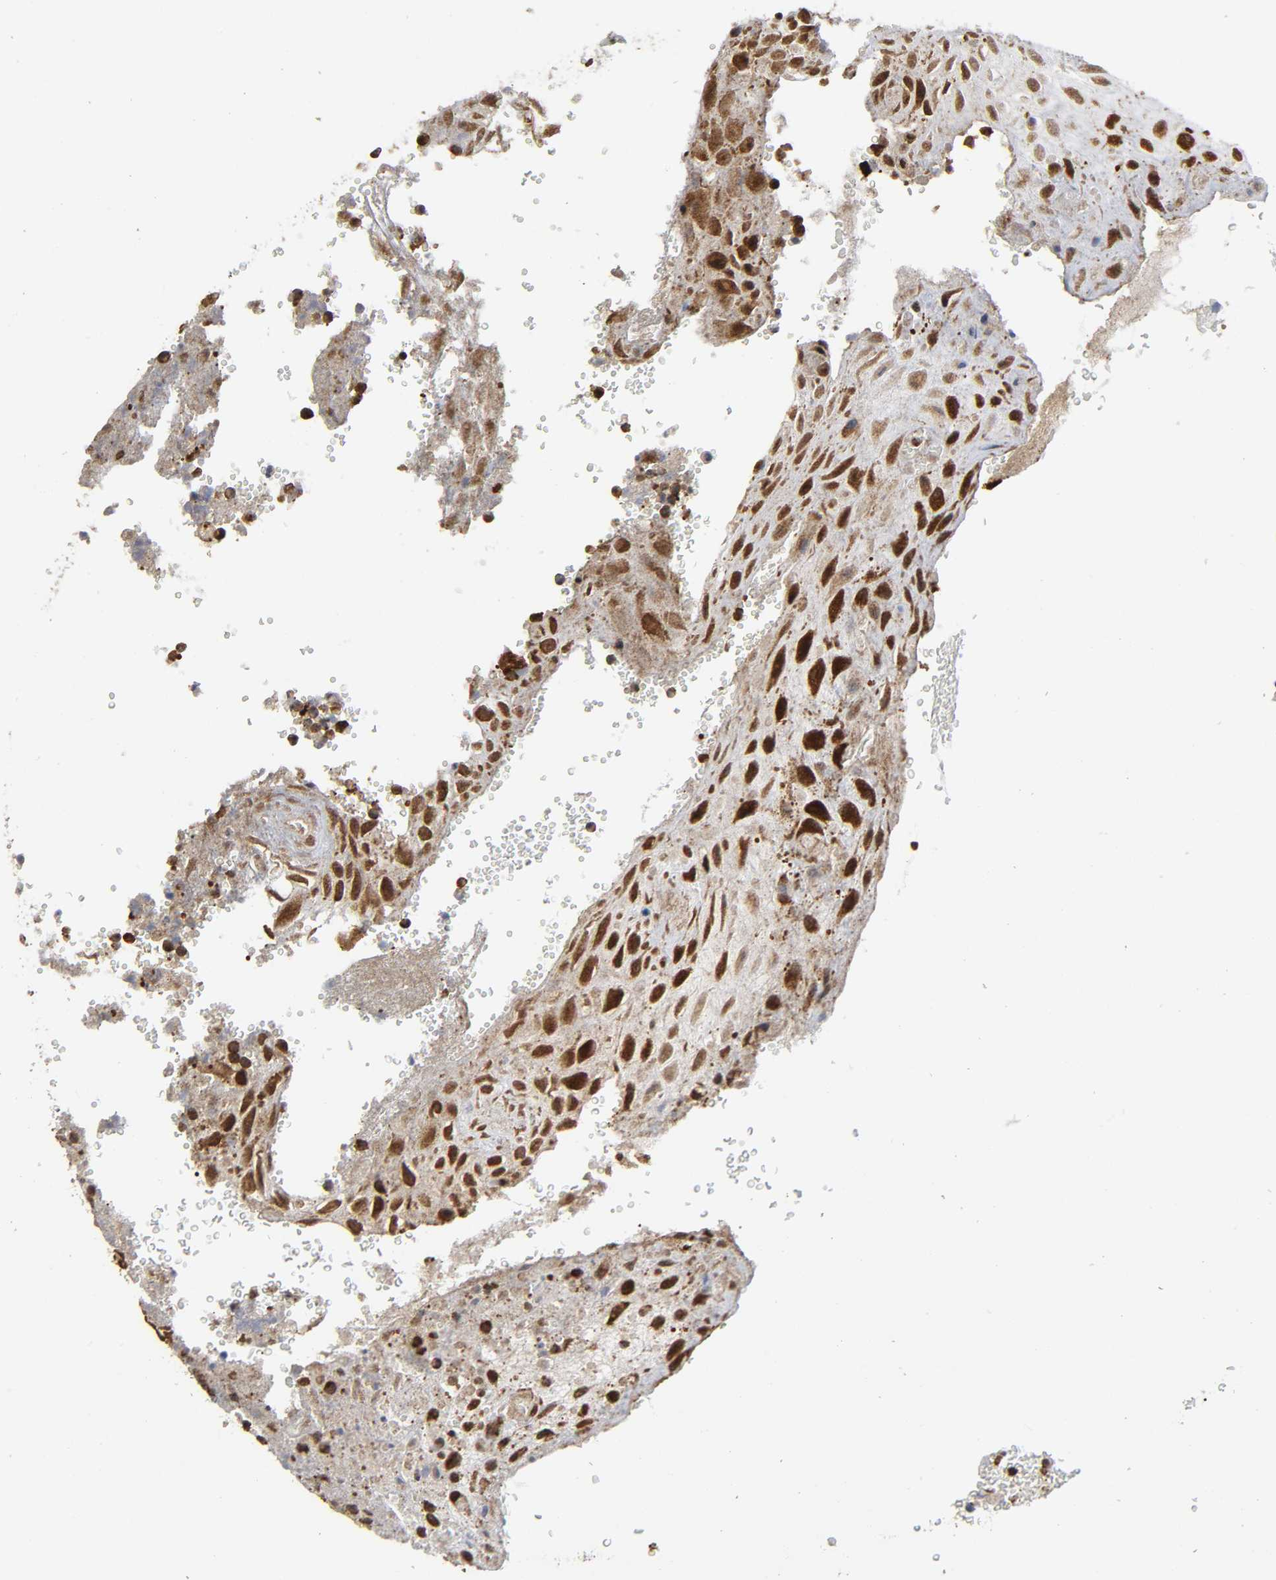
{"staining": {"intensity": "strong", "quantity": ">75%", "location": "cytoplasmic/membranous"}, "tissue": "placenta", "cell_type": "Trophoblastic cells", "image_type": "normal", "snomed": [{"axis": "morphology", "description": "Normal tissue, NOS"}, {"axis": "topography", "description": "Placenta"}], "caption": "IHC histopathology image of benign placenta: human placenta stained using immunohistochemistry (IHC) shows high levels of strong protein expression localized specifically in the cytoplasmic/membranous of trophoblastic cells, appearing as a cytoplasmic/membranous brown color.", "gene": "MAPK1", "patient": {"sex": "female", "age": 19}}